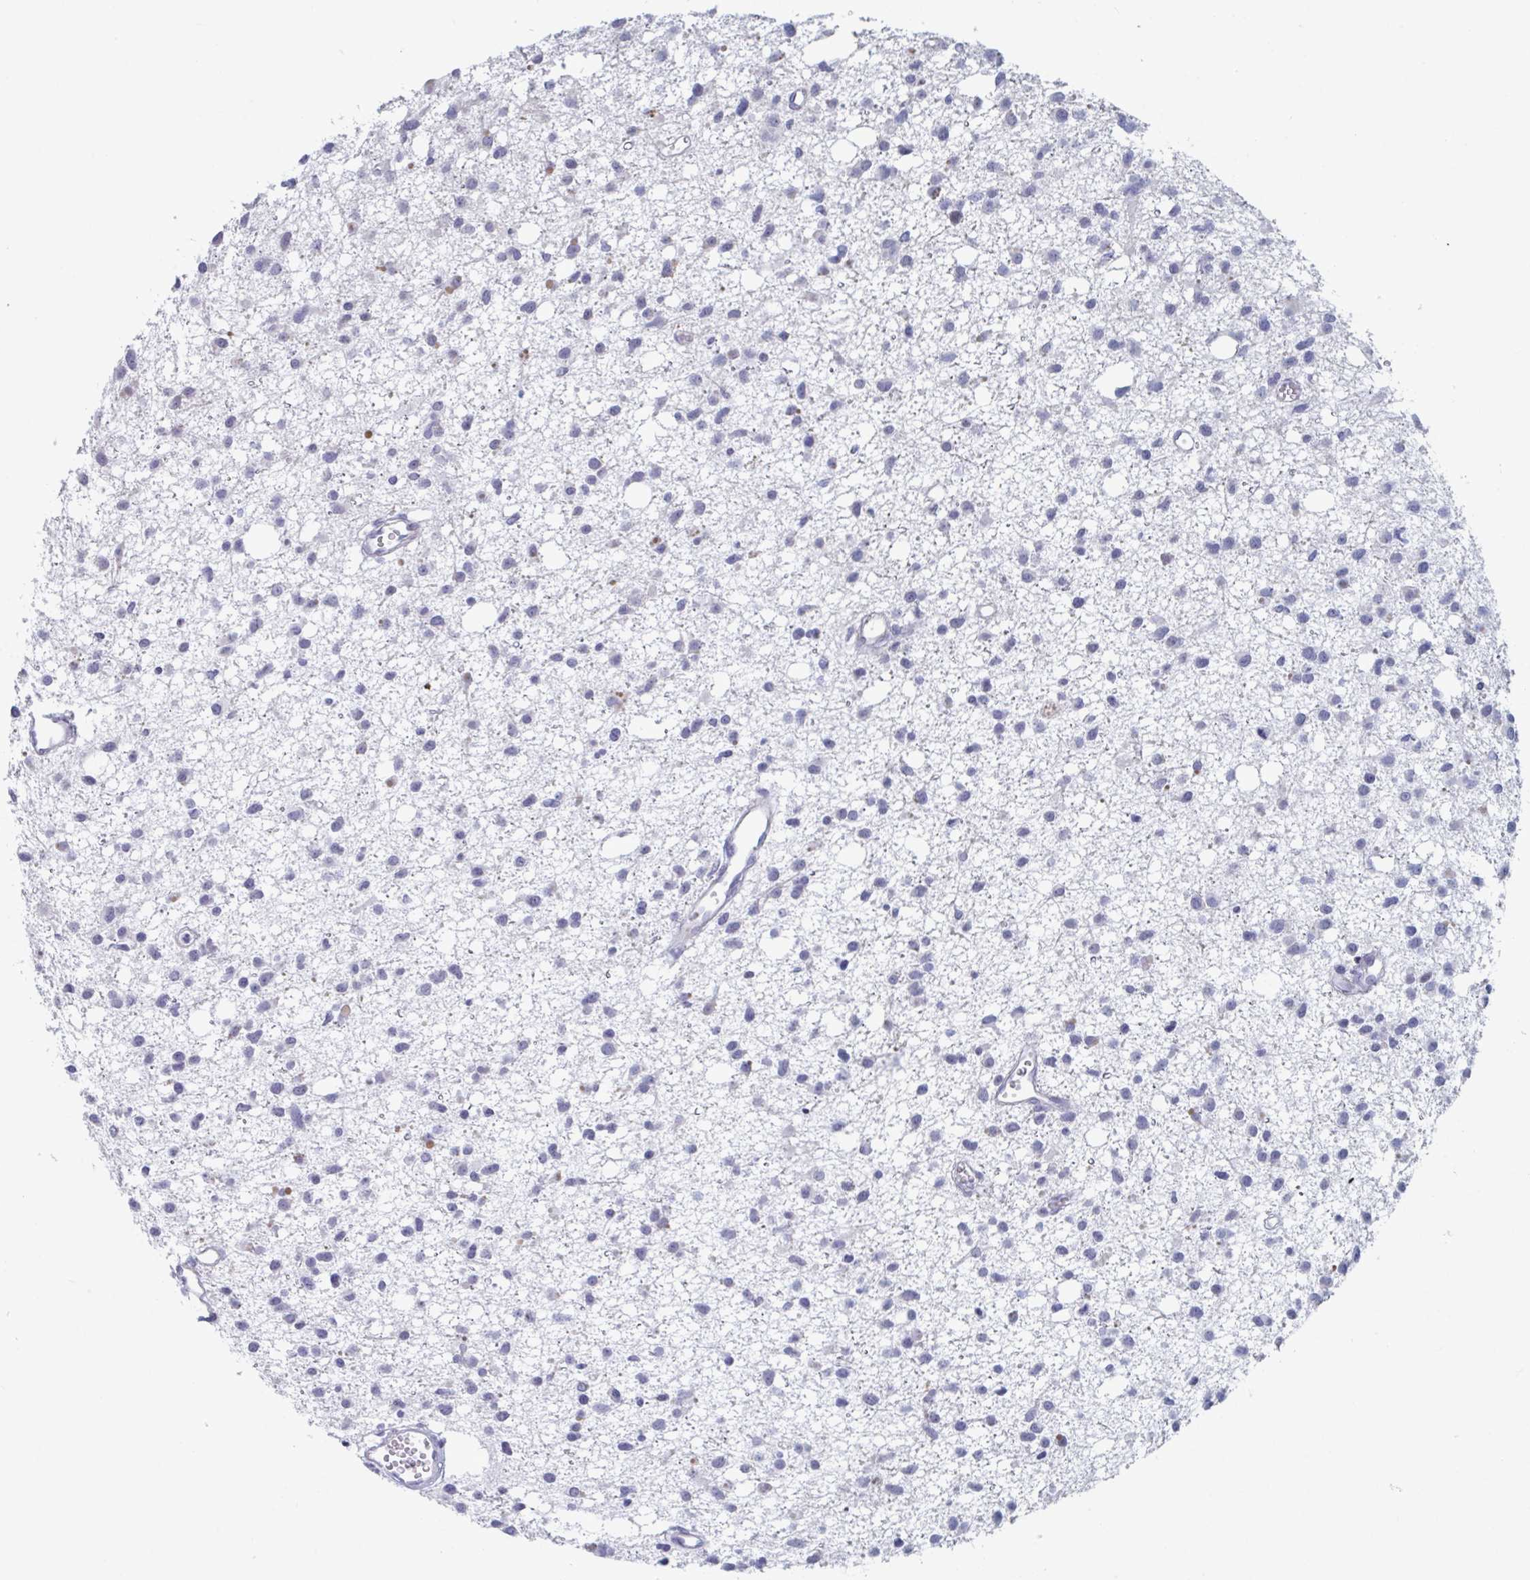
{"staining": {"intensity": "negative", "quantity": "none", "location": "none"}, "tissue": "glioma", "cell_type": "Tumor cells", "image_type": "cancer", "snomed": [{"axis": "morphology", "description": "Glioma, malignant, High grade"}, {"axis": "topography", "description": "Brain"}], "caption": "Tumor cells show no significant protein staining in malignant high-grade glioma.", "gene": "FOXA1", "patient": {"sex": "male", "age": 23}}